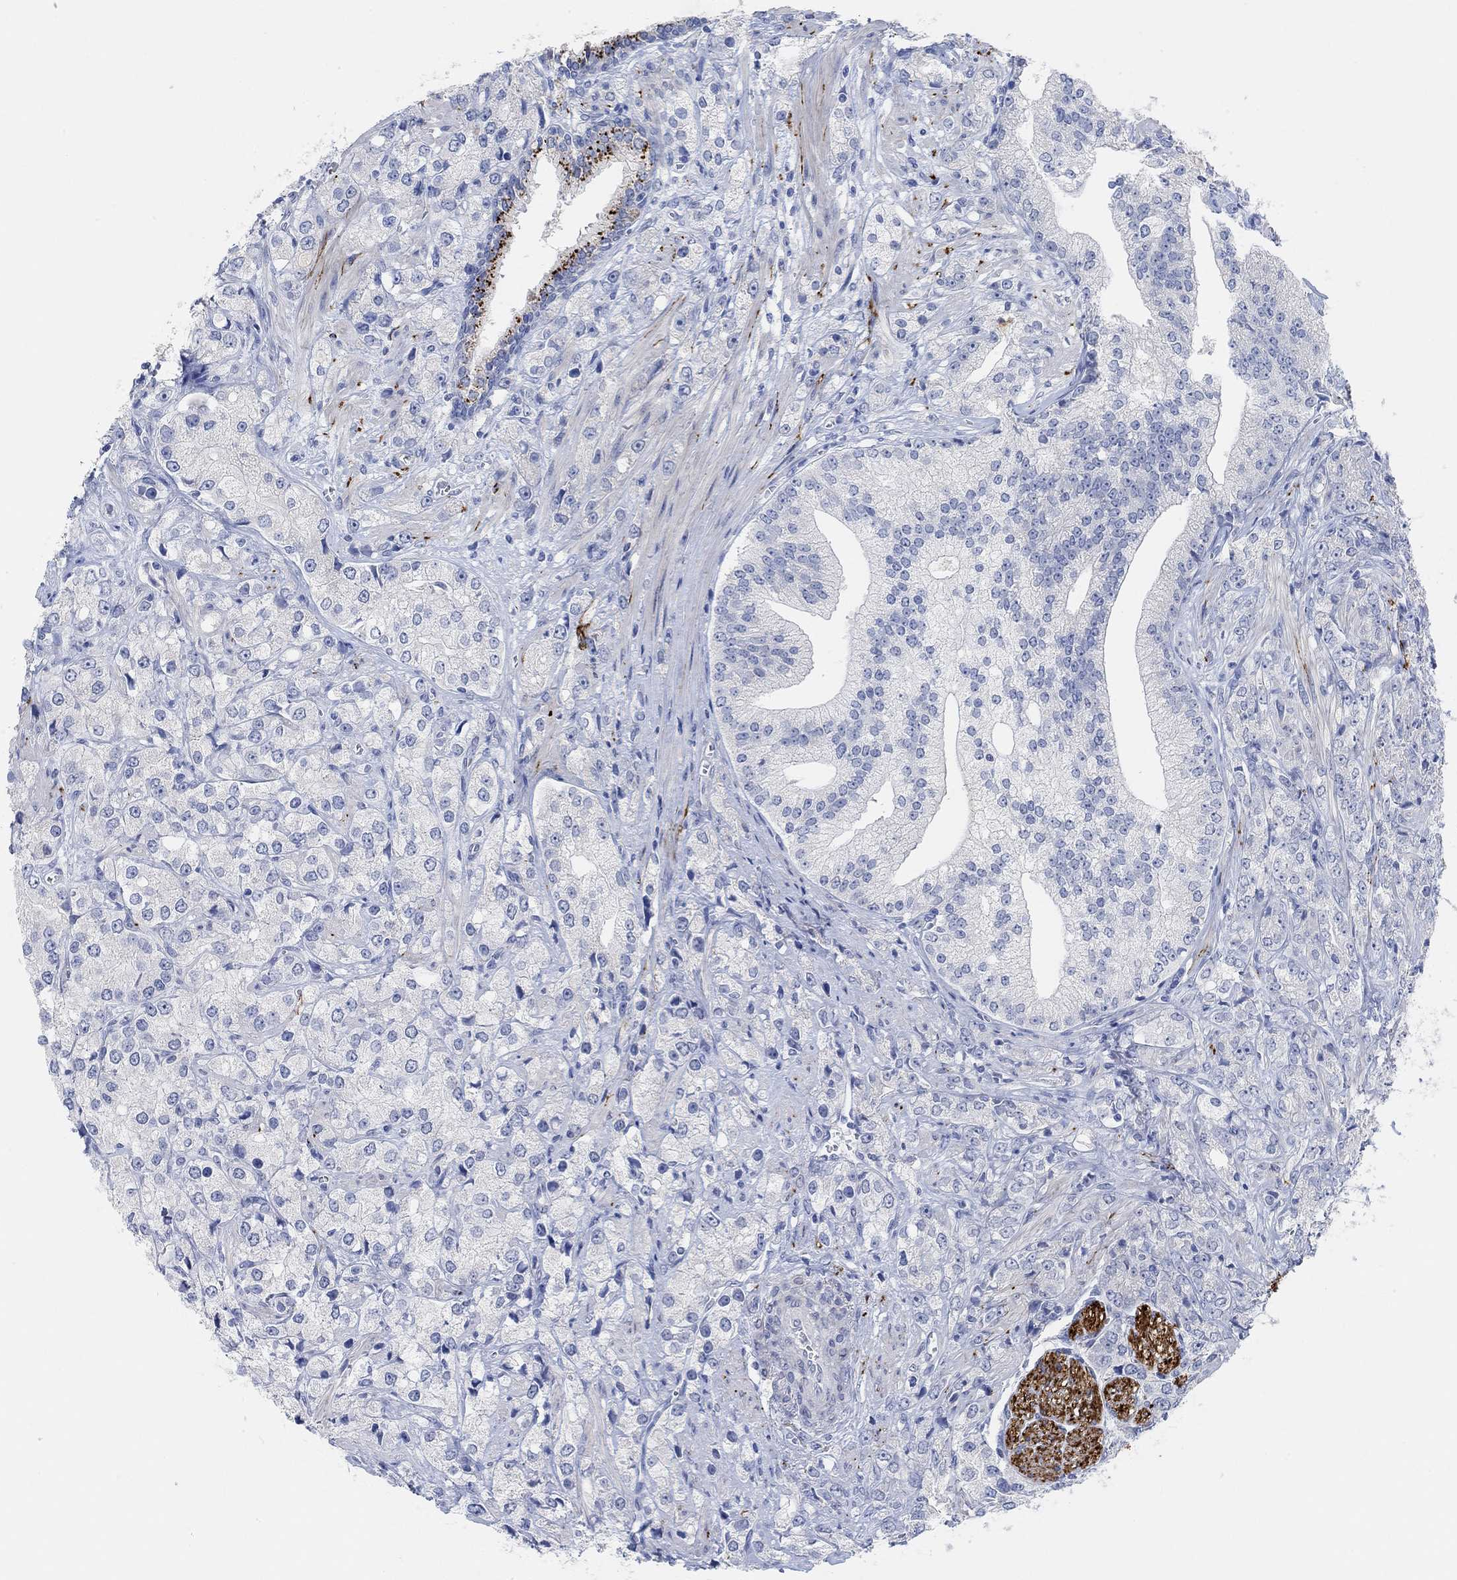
{"staining": {"intensity": "negative", "quantity": "none", "location": "none"}, "tissue": "prostate cancer", "cell_type": "Tumor cells", "image_type": "cancer", "snomed": [{"axis": "morphology", "description": "Adenocarcinoma, NOS"}, {"axis": "topography", "description": "Prostate and seminal vesicle, NOS"}, {"axis": "topography", "description": "Prostate"}], "caption": "An IHC histopathology image of prostate cancer (adenocarcinoma) is shown. There is no staining in tumor cells of prostate cancer (adenocarcinoma).", "gene": "VAT1L", "patient": {"sex": "male", "age": 68}}